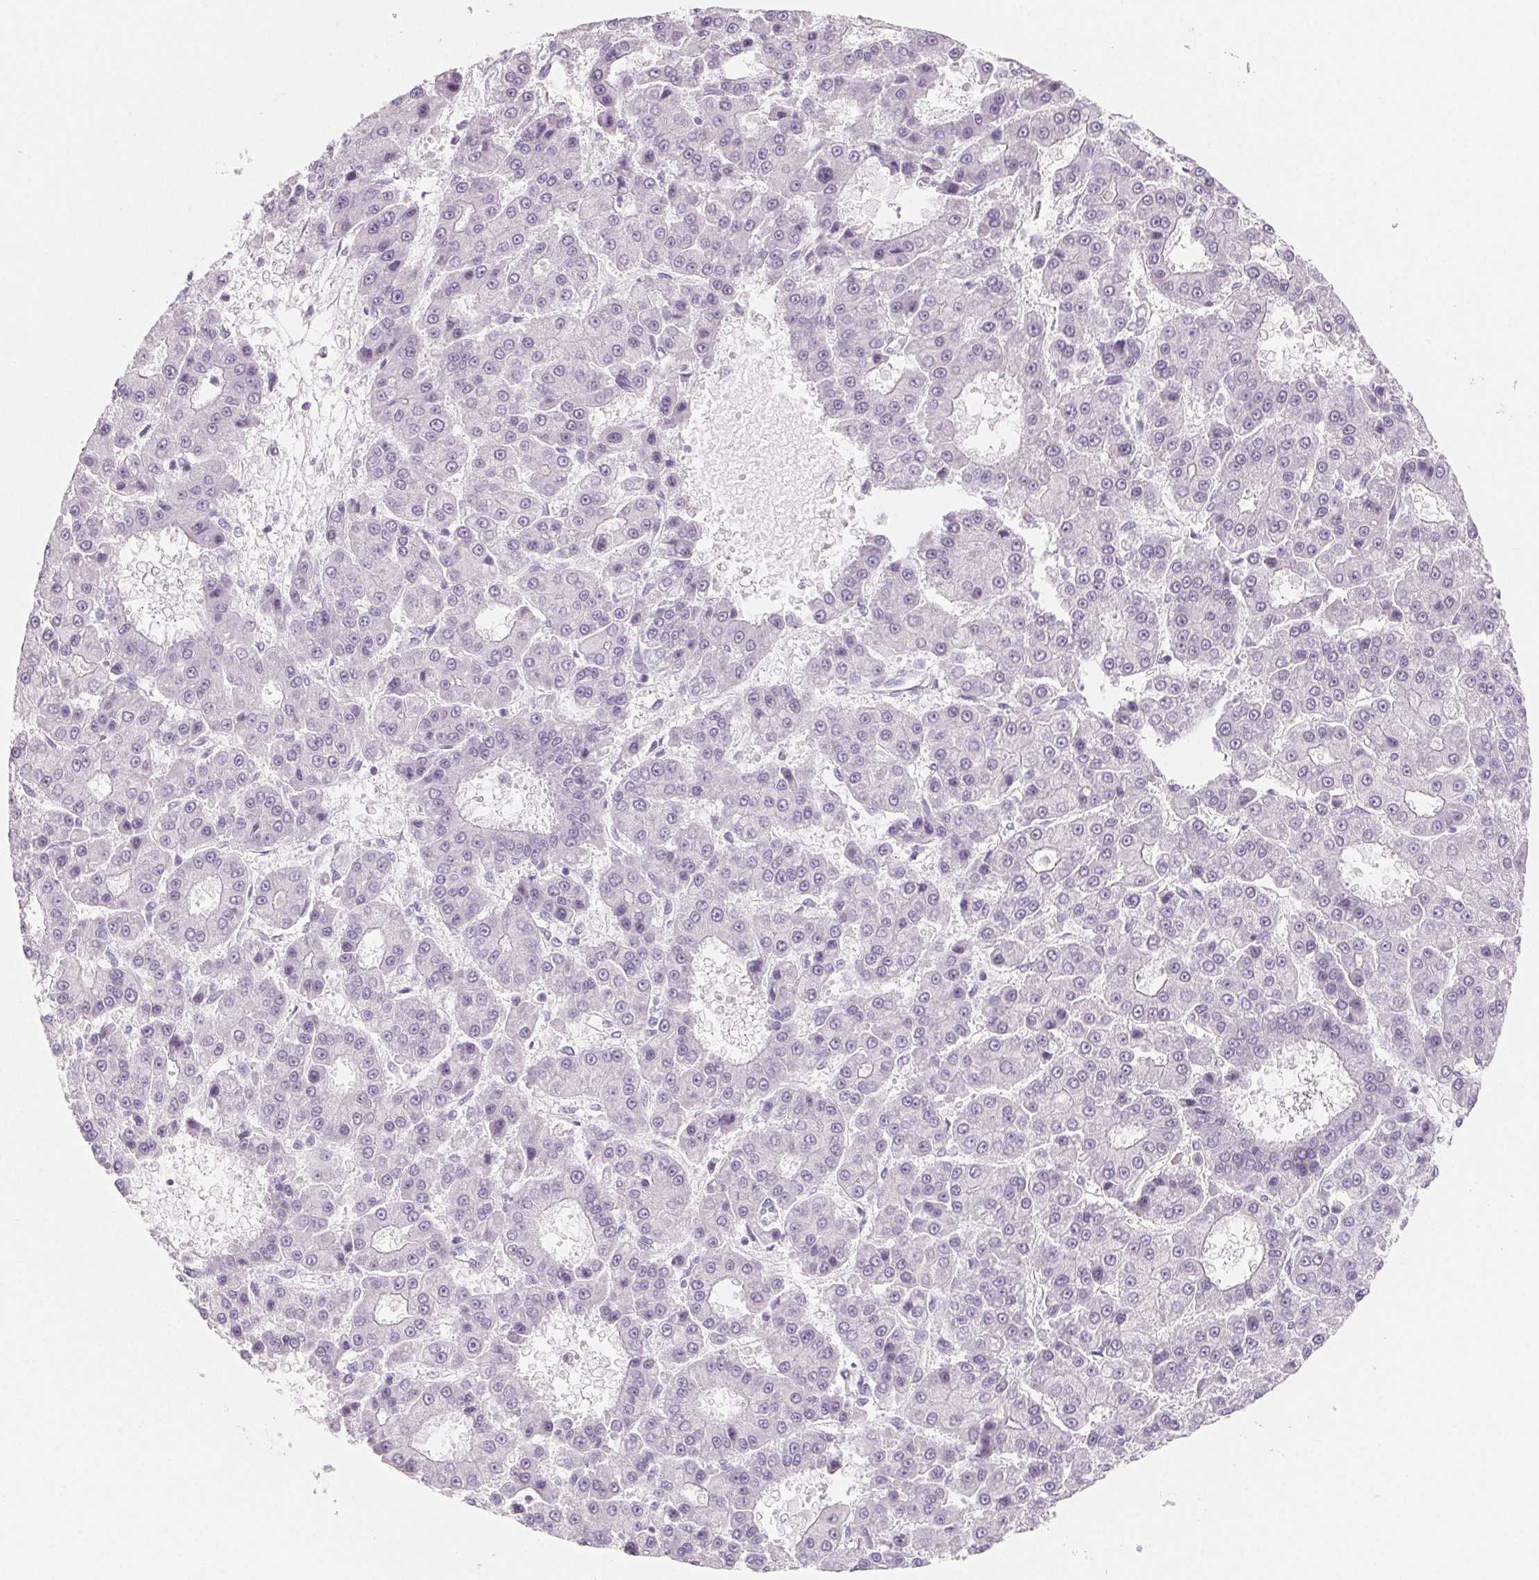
{"staining": {"intensity": "negative", "quantity": "none", "location": "none"}, "tissue": "liver cancer", "cell_type": "Tumor cells", "image_type": "cancer", "snomed": [{"axis": "morphology", "description": "Carcinoma, Hepatocellular, NOS"}, {"axis": "topography", "description": "Liver"}], "caption": "An IHC histopathology image of liver cancer (hepatocellular carcinoma) is shown. There is no staining in tumor cells of liver cancer (hepatocellular carcinoma).", "gene": "SH3GL2", "patient": {"sex": "male", "age": 70}}